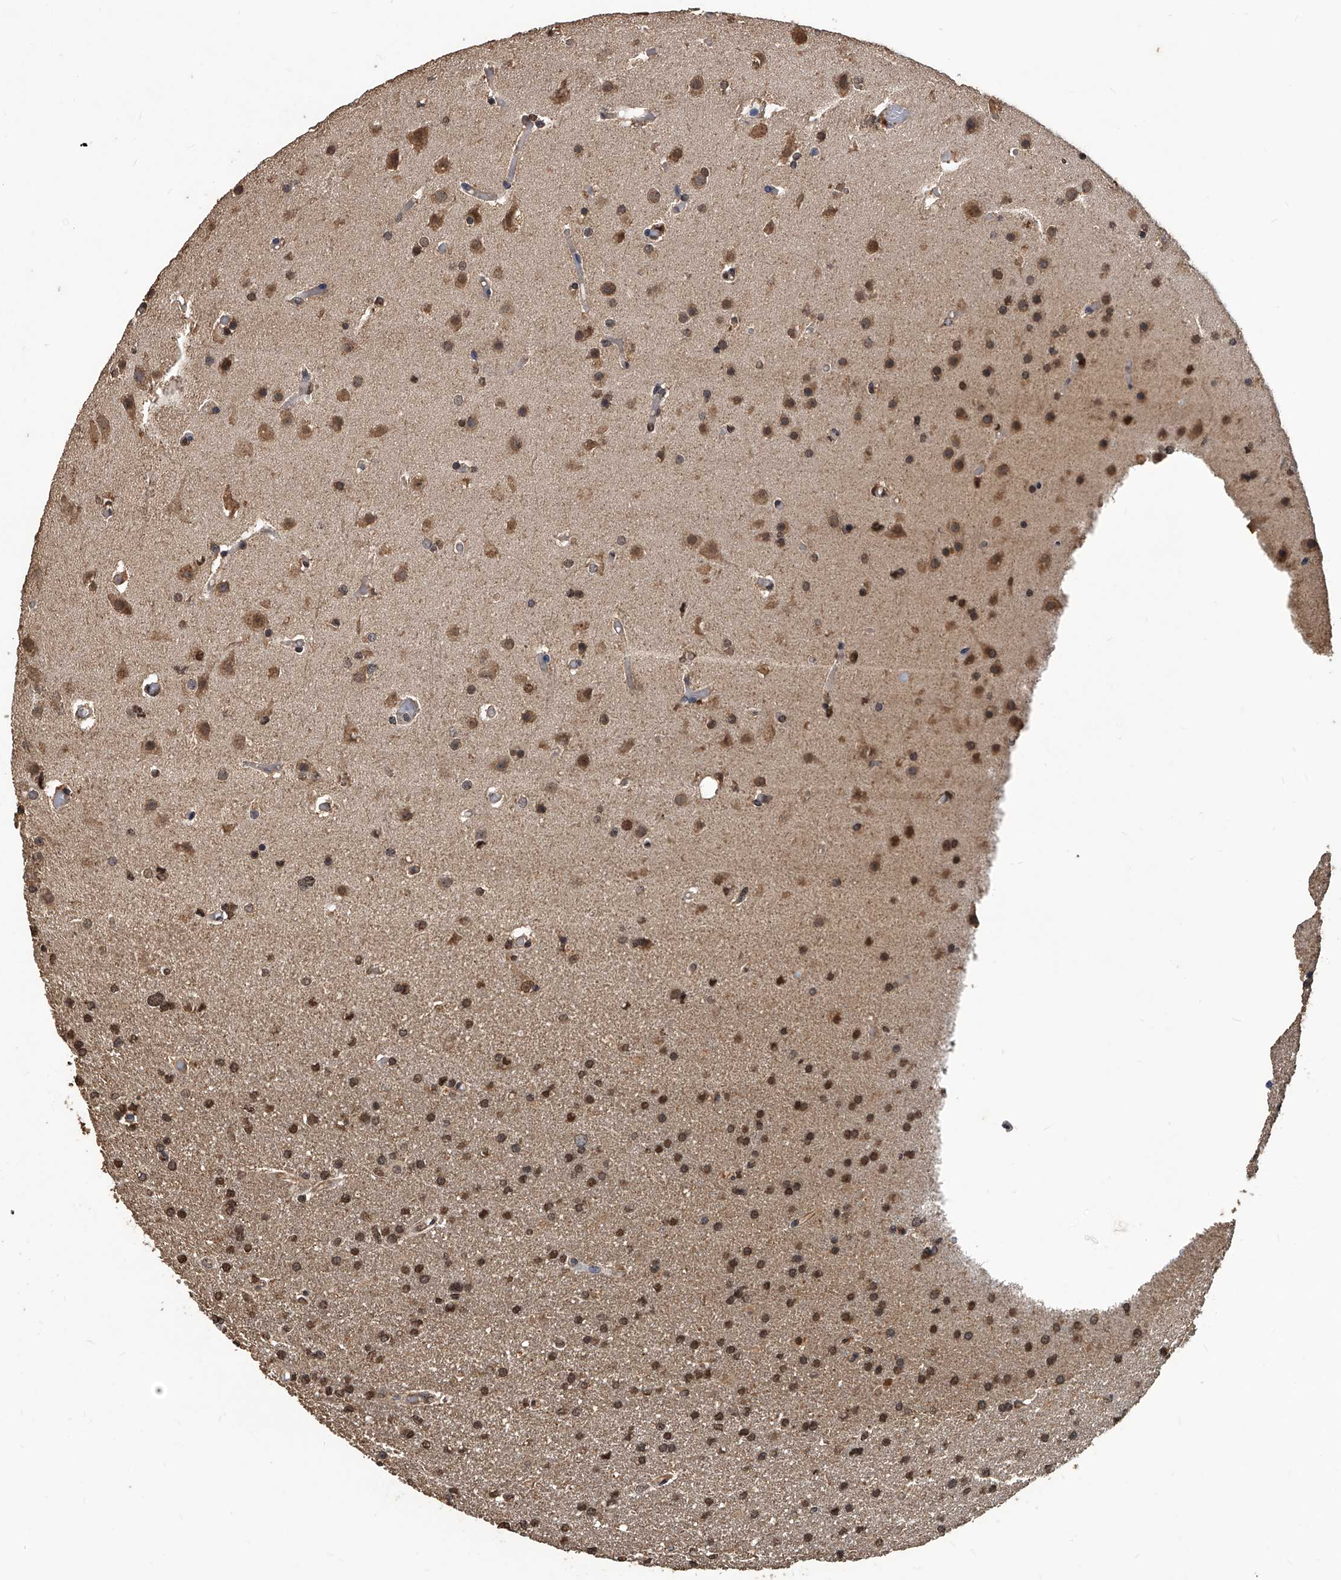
{"staining": {"intensity": "moderate", "quantity": ">75%", "location": "cytoplasmic/membranous,nuclear"}, "tissue": "glioma", "cell_type": "Tumor cells", "image_type": "cancer", "snomed": [{"axis": "morphology", "description": "Glioma, malignant, High grade"}, {"axis": "topography", "description": "Cerebral cortex"}], "caption": "Brown immunohistochemical staining in glioma displays moderate cytoplasmic/membranous and nuclear expression in approximately >75% of tumor cells. Using DAB (3,3'-diaminobenzidine) (brown) and hematoxylin (blue) stains, captured at high magnification using brightfield microscopy.", "gene": "FBXL4", "patient": {"sex": "female", "age": 36}}